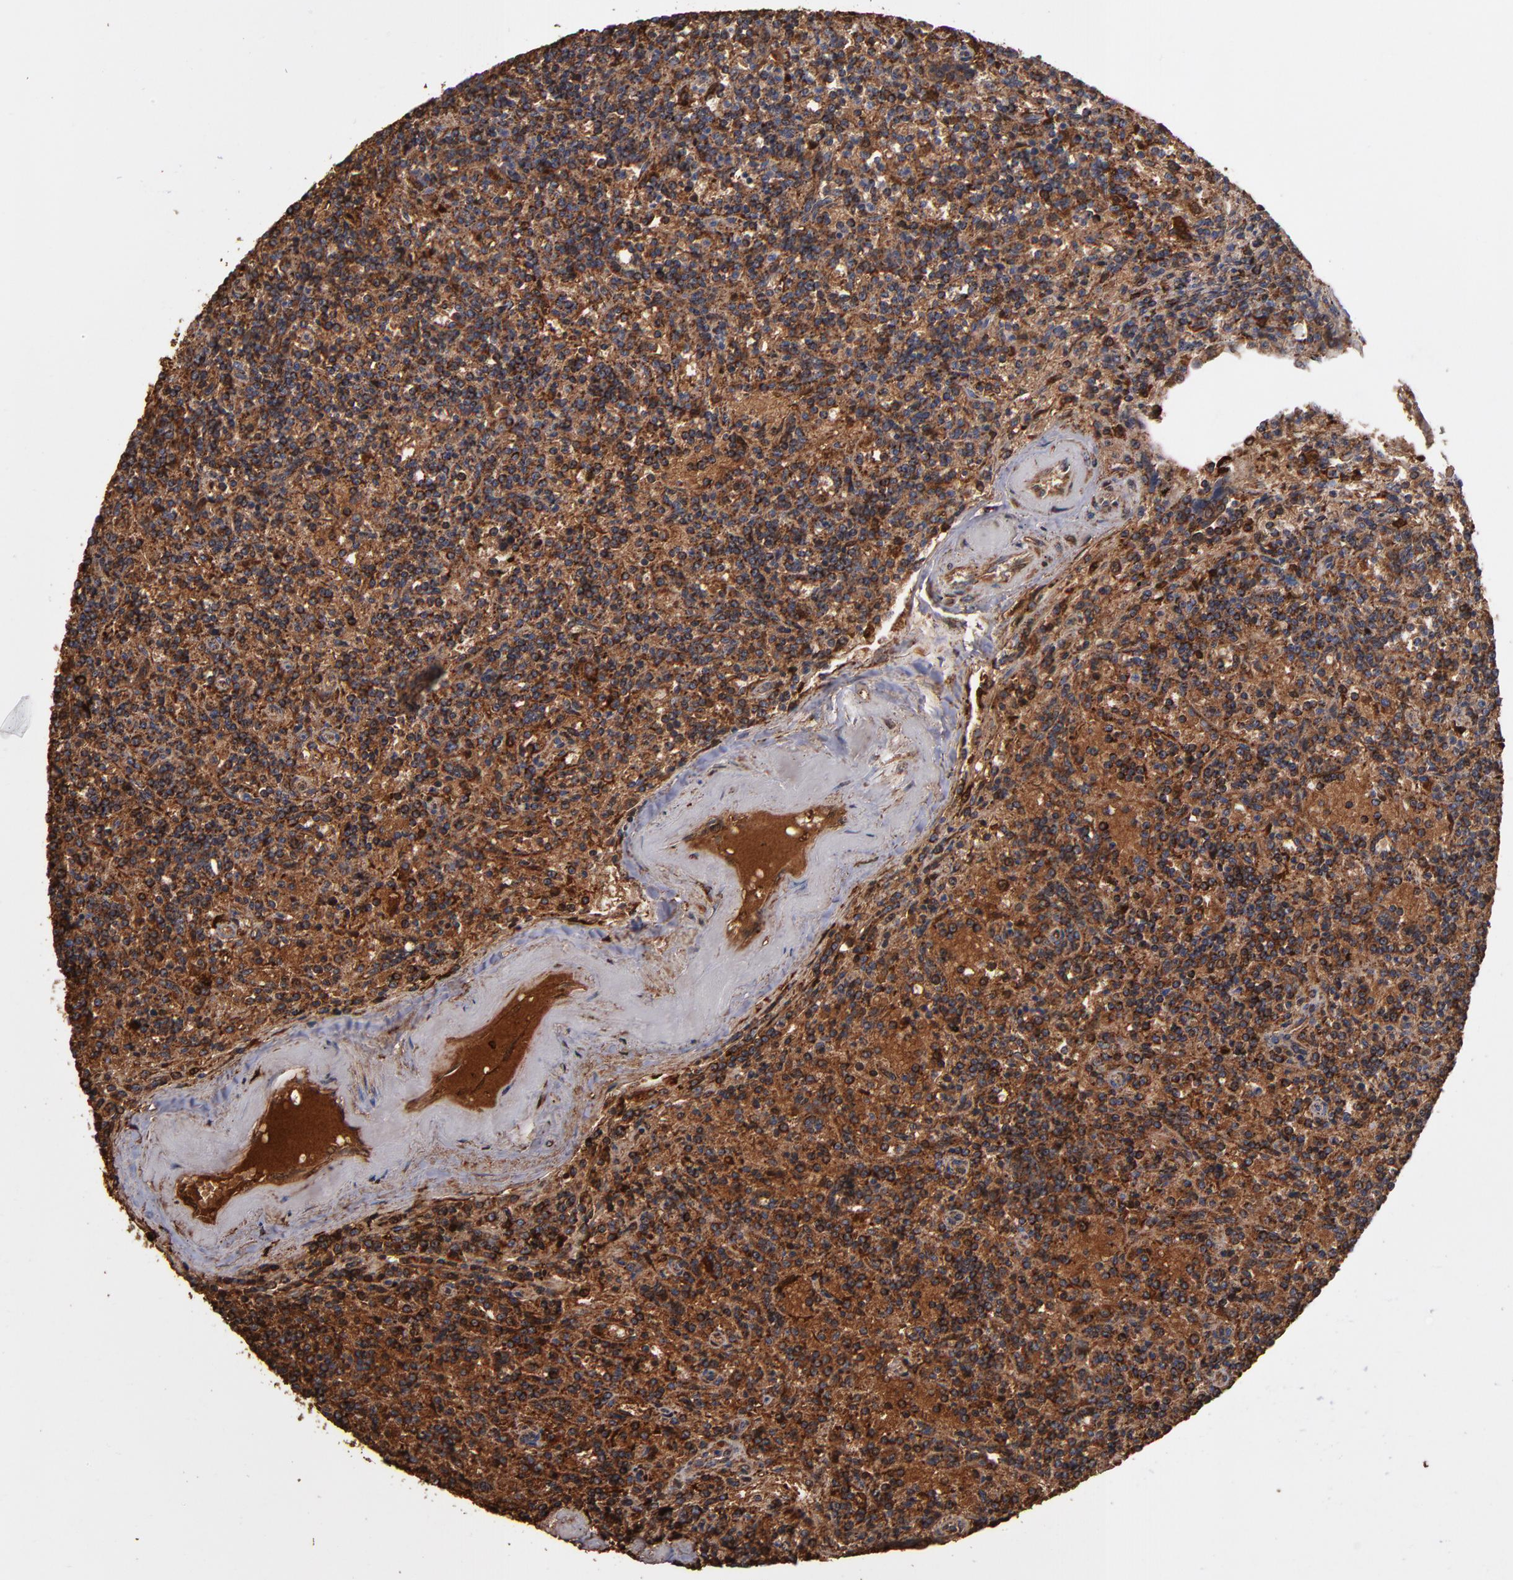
{"staining": {"intensity": "strong", "quantity": ">75%", "location": "cytoplasmic/membranous"}, "tissue": "lymphoma", "cell_type": "Tumor cells", "image_type": "cancer", "snomed": [{"axis": "morphology", "description": "Malignant lymphoma, non-Hodgkin's type, Low grade"}, {"axis": "topography", "description": "Spleen"}], "caption": "Immunohistochemical staining of malignant lymphoma, non-Hodgkin's type (low-grade) exhibits high levels of strong cytoplasmic/membranous expression in approximately >75% of tumor cells.", "gene": "SOD2", "patient": {"sex": "male", "age": 73}}